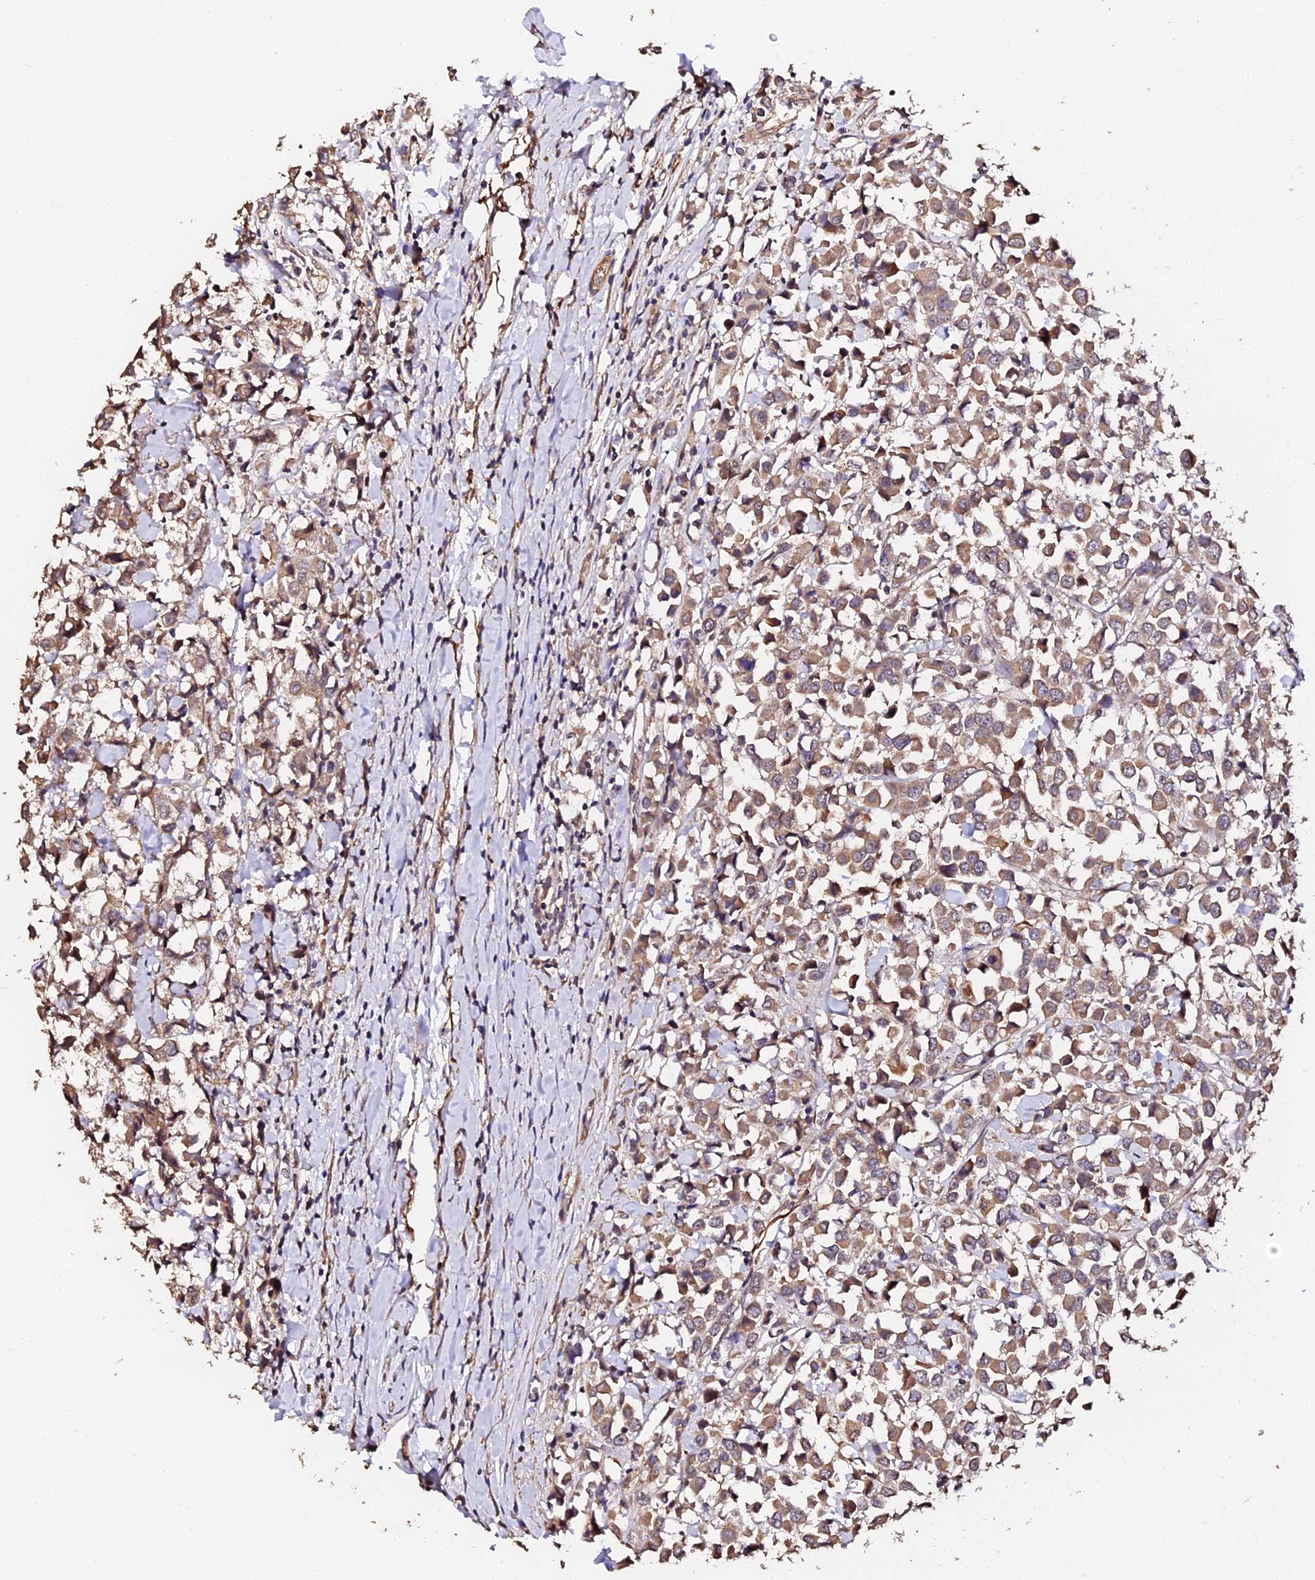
{"staining": {"intensity": "moderate", "quantity": ">75%", "location": "cytoplasmic/membranous"}, "tissue": "breast cancer", "cell_type": "Tumor cells", "image_type": "cancer", "snomed": [{"axis": "morphology", "description": "Duct carcinoma"}, {"axis": "topography", "description": "Breast"}], "caption": "Immunohistochemistry (IHC) (DAB (3,3'-diaminobenzidine)) staining of human breast cancer exhibits moderate cytoplasmic/membranous protein staining in about >75% of tumor cells. The protein is shown in brown color, while the nuclei are stained blue.", "gene": "TDO2", "patient": {"sex": "female", "age": 61}}